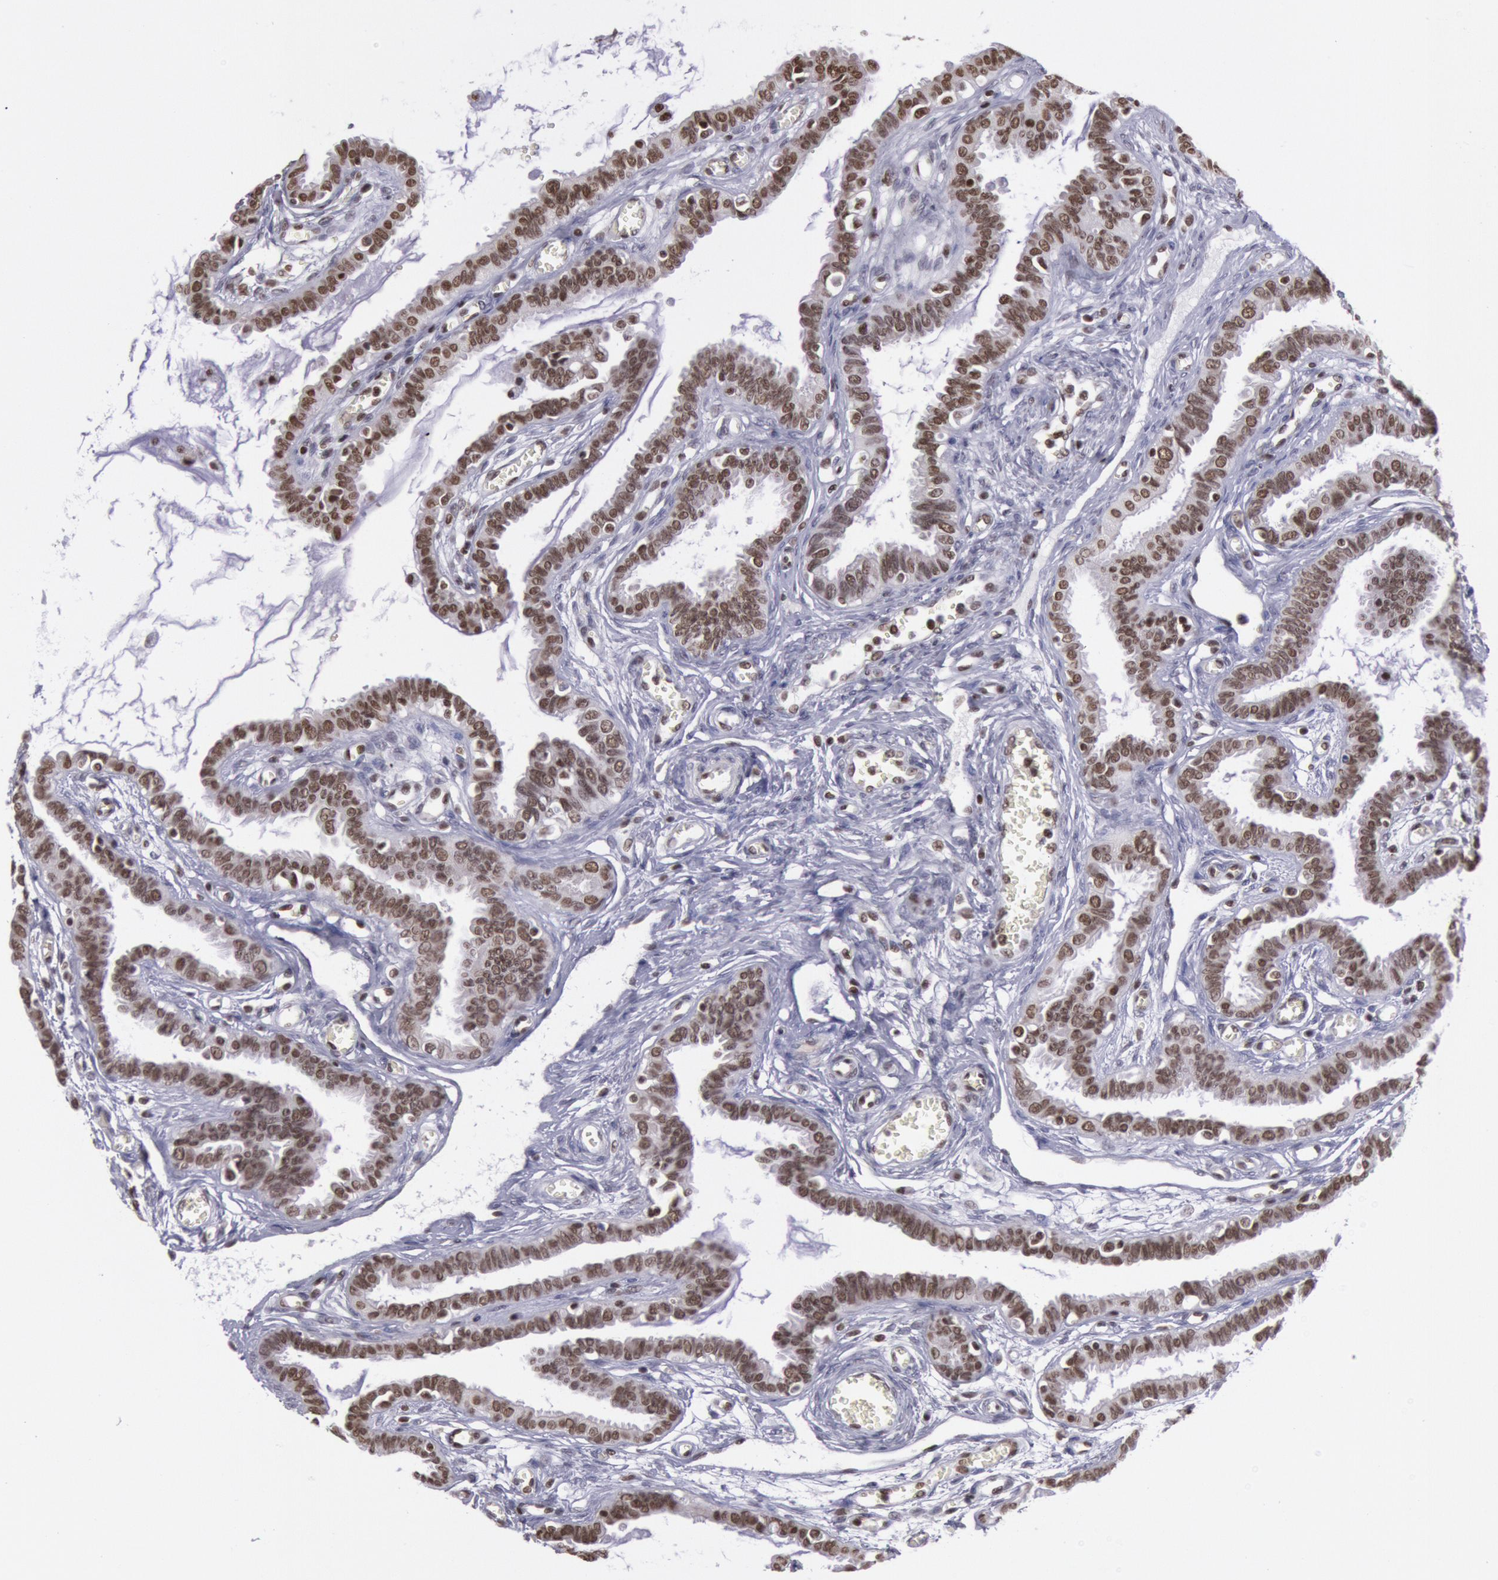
{"staining": {"intensity": "moderate", "quantity": ">75%", "location": "nuclear"}, "tissue": "fallopian tube", "cell_type": "Glandular cells", "image_type": "normal", "snomed": [{"axis": "morphology", "description": "Normal tissue, NOS"}, {"axis": "topography", "description": "Fallopian tube"}], "caption": "Fallopian tube stained for a protein shows moderate nuclear positivity in glandular cells. (brown staining indicates protein expression, while blue staining denotes nuclei).", "gene": "NKAP", "patient": {"sex": "female", "age": 67}}